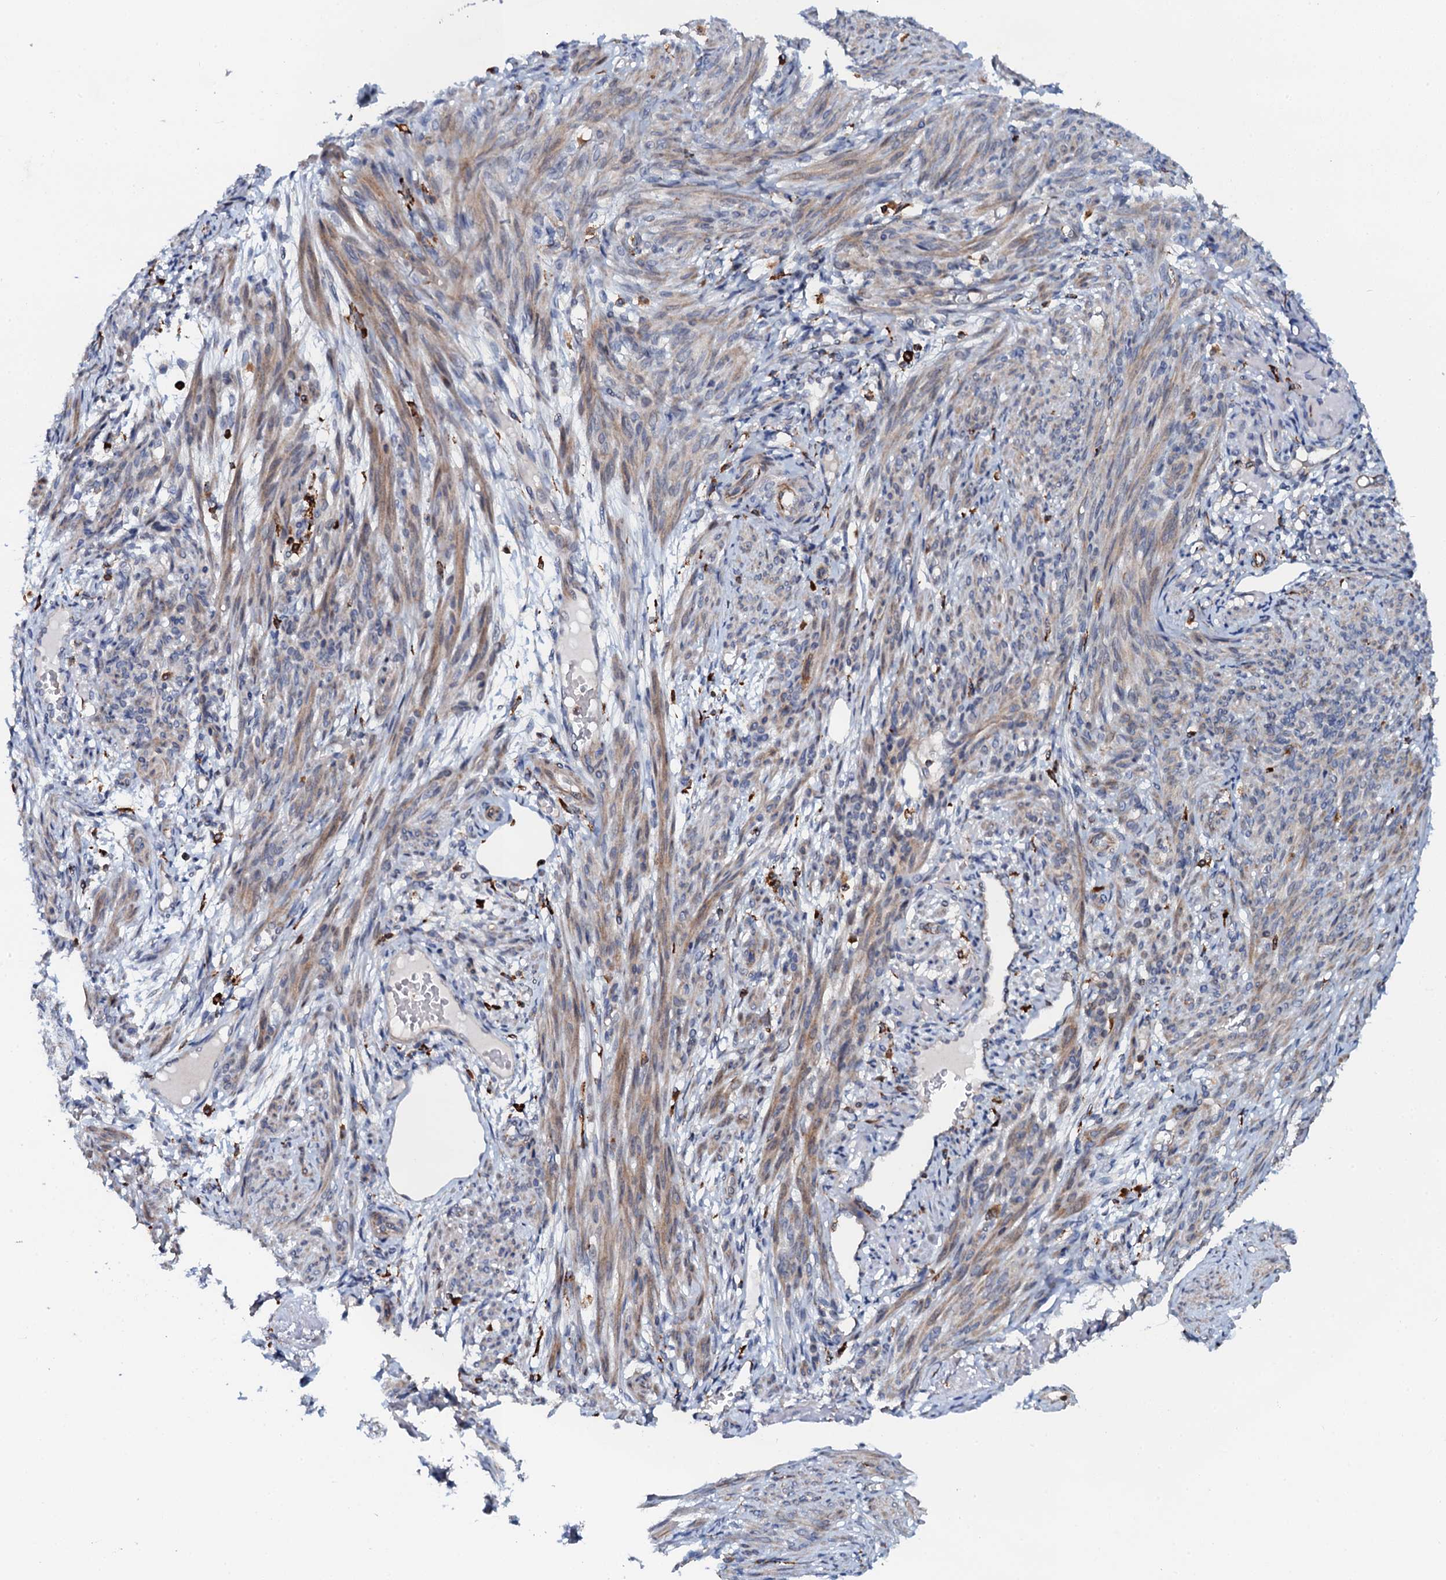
{"staining": {"intensity": "moderate", "quantity": "25%-75%", "location": "cytoplasmic/membranous"}, "tissue": "smooth muscle", "cell_type": "Smooth muscle cells", "image_type": "normal", "snomed": [{"axis": "morphology", "description": "Normal tissue, NOS"}, {"axis": "topography", "description": "Smooth muscle"}], "caption": "Protein staining of normal smooth muscle displays moderate cytoplasmic/membranous positivity in approximately 25%-75% of smooth muscle cells. The staining is performed using DAB brown chromogen to label protein expression. The nuclei are counter-stained blue using hematoxylin.", "gene": "VAMP8", "patient": {"sex": "female", "age": 39}}